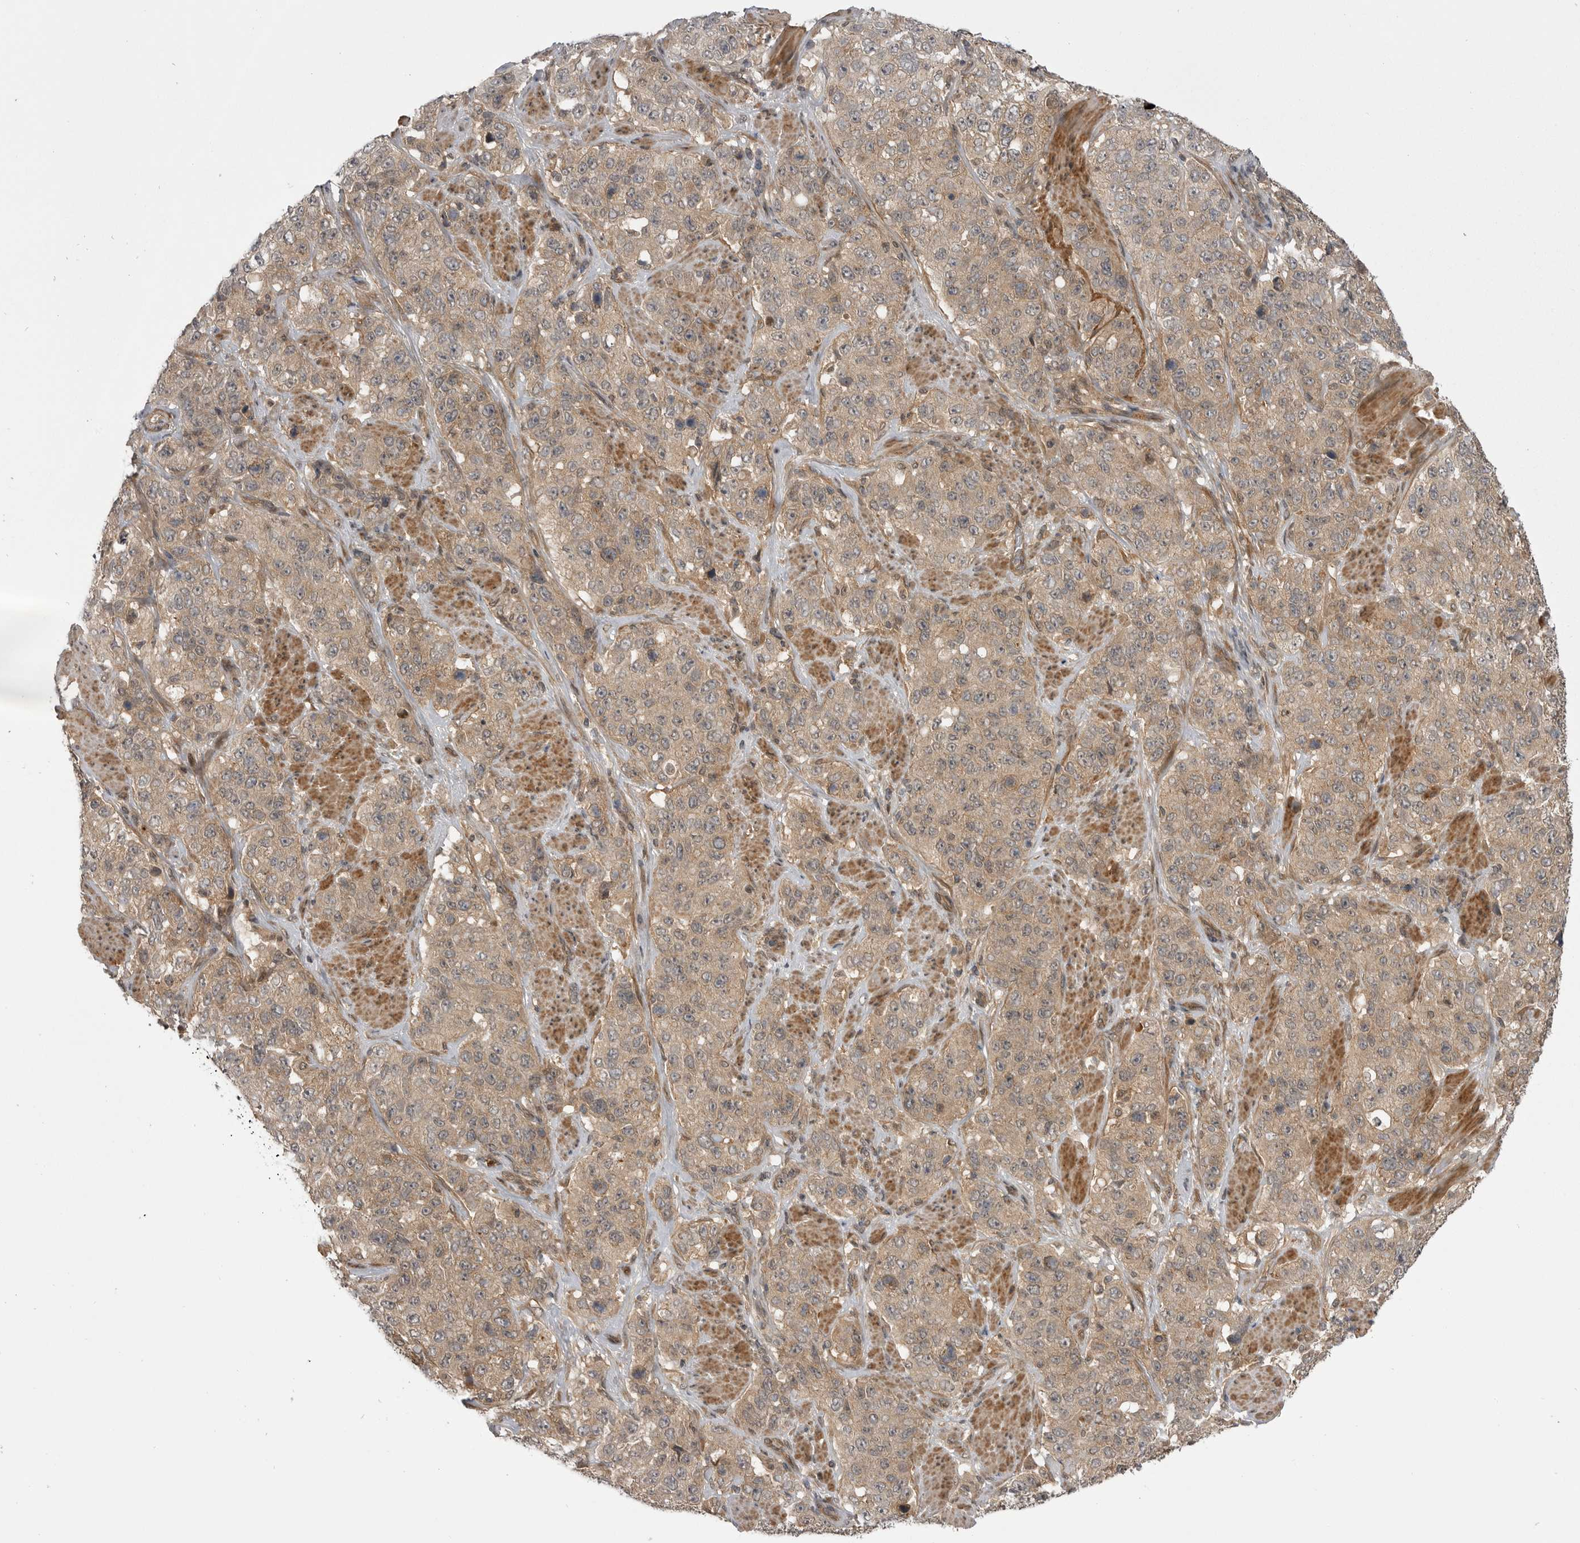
{"staining": {"intensity": "moderate", "quantity": ">75%", "location": "cytoplasmic/membranous"}, "tissue": "stomach cancer", "cell_type": "Tumor cells", "image_type": "cancer", "snomed": [{"axis": "morphology", "description": "Adenocarcinoma, NOS"}, {"axis": "topography", "description": "Stomach"}], "caption": "There is medium levels of moderate cytoplasmic/membranous staining in tumor cells of adenocarcinoma (stomach), as demonstrated by immunohistochemical staining (brown color).", "gene": "PDCL", "patient": {"sex": "male", "age": 48}}